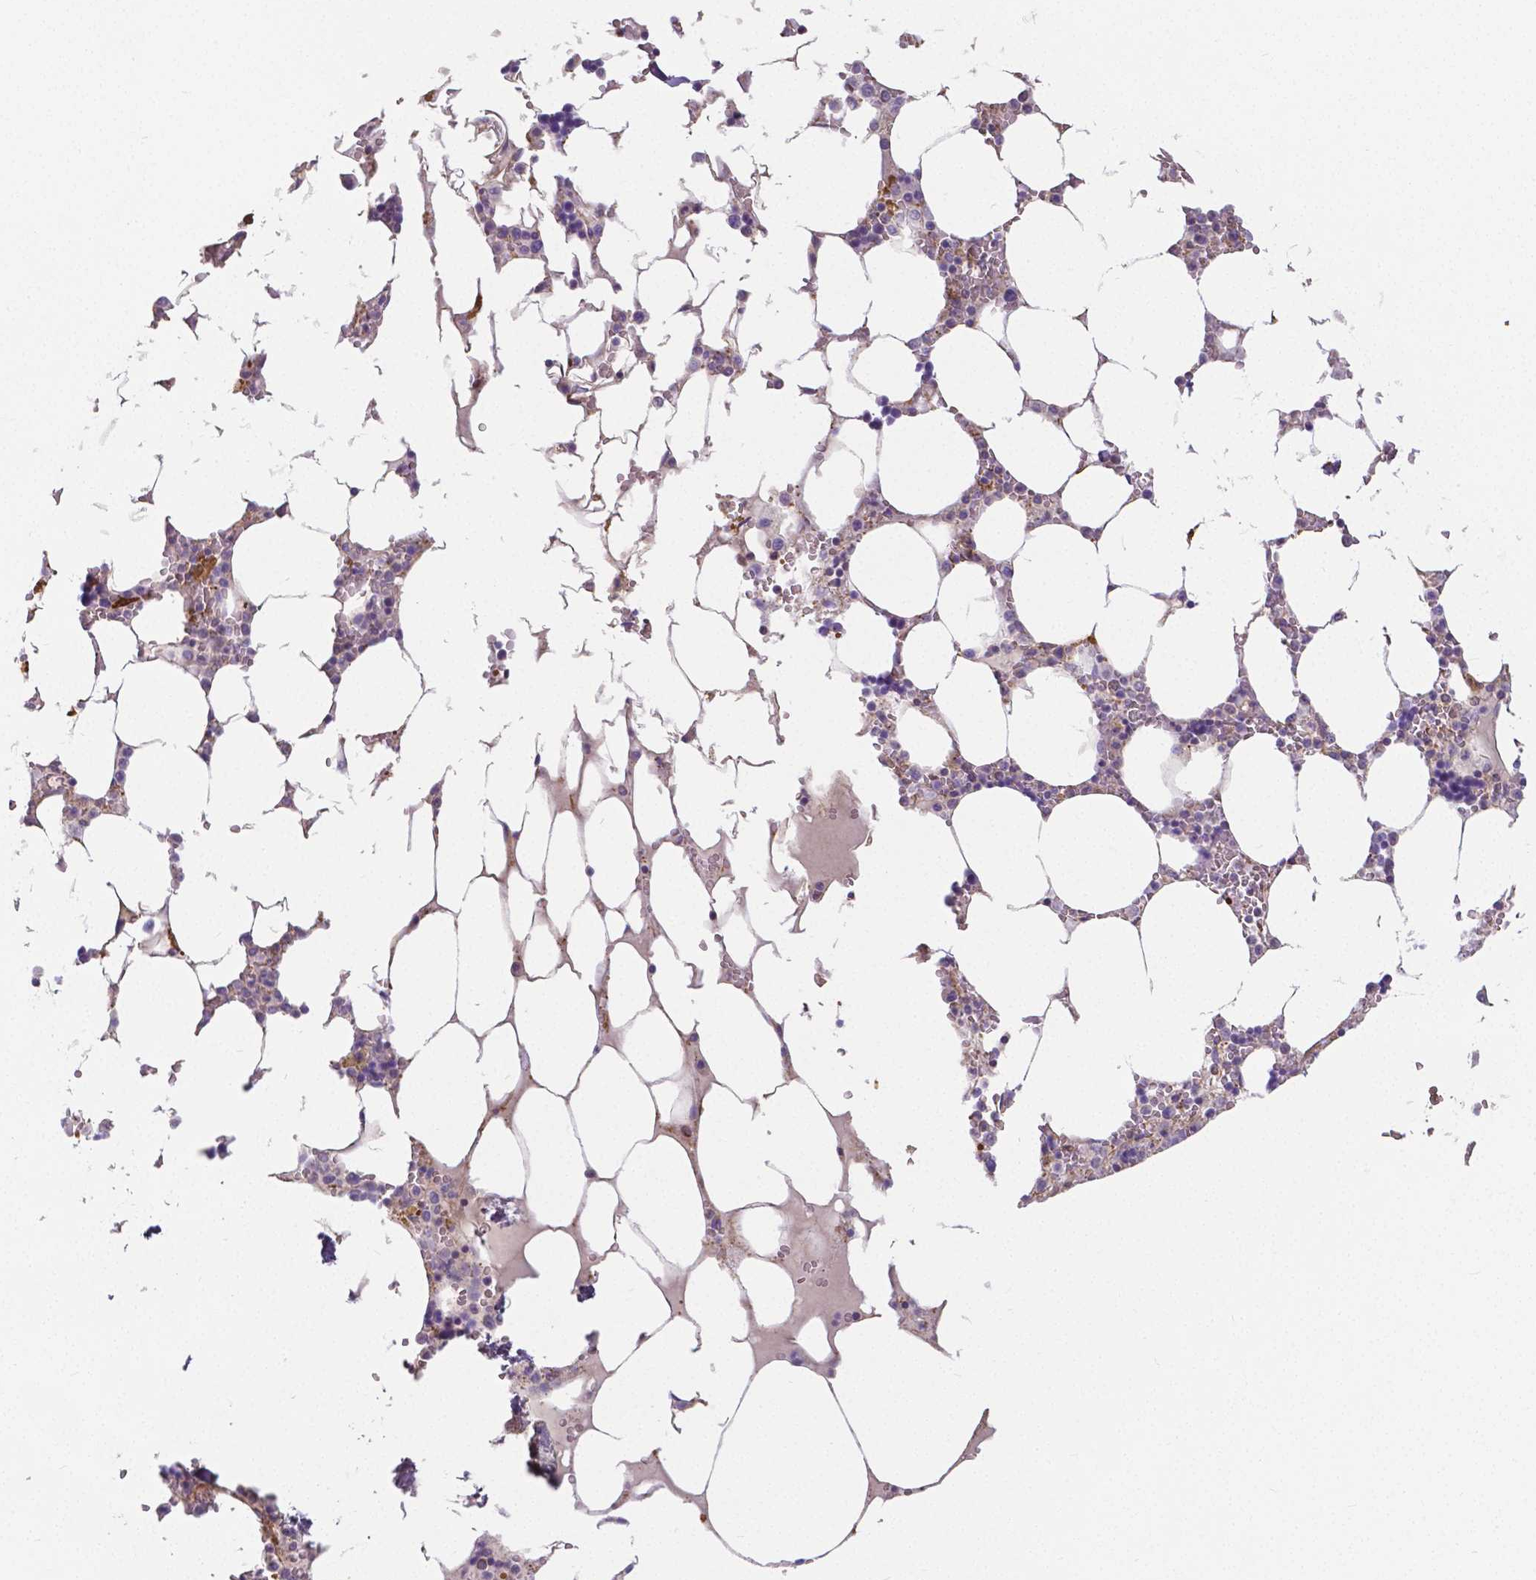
{"staining": {"intensity": "negative", "quantity": "none", "location": "none"}, "tissue": "bone marrow", "cell_type": "Hematopoietic cells", "image_type": "normal", "snomed": [{"axis": "morphology", "description": "Normal tissue, NOS"}, {"axis": "topography", "description": "Bone marrow"}], "caption": "This photomicrograph is of normal bone marrow stained with immunohistochemistry to label a protein in brown with the nuclei are counter-stained blue. There is no positivity in hematopoietic cells.", "gene": "CRMP1", "patient": {"sex": "male", "age": 64}}